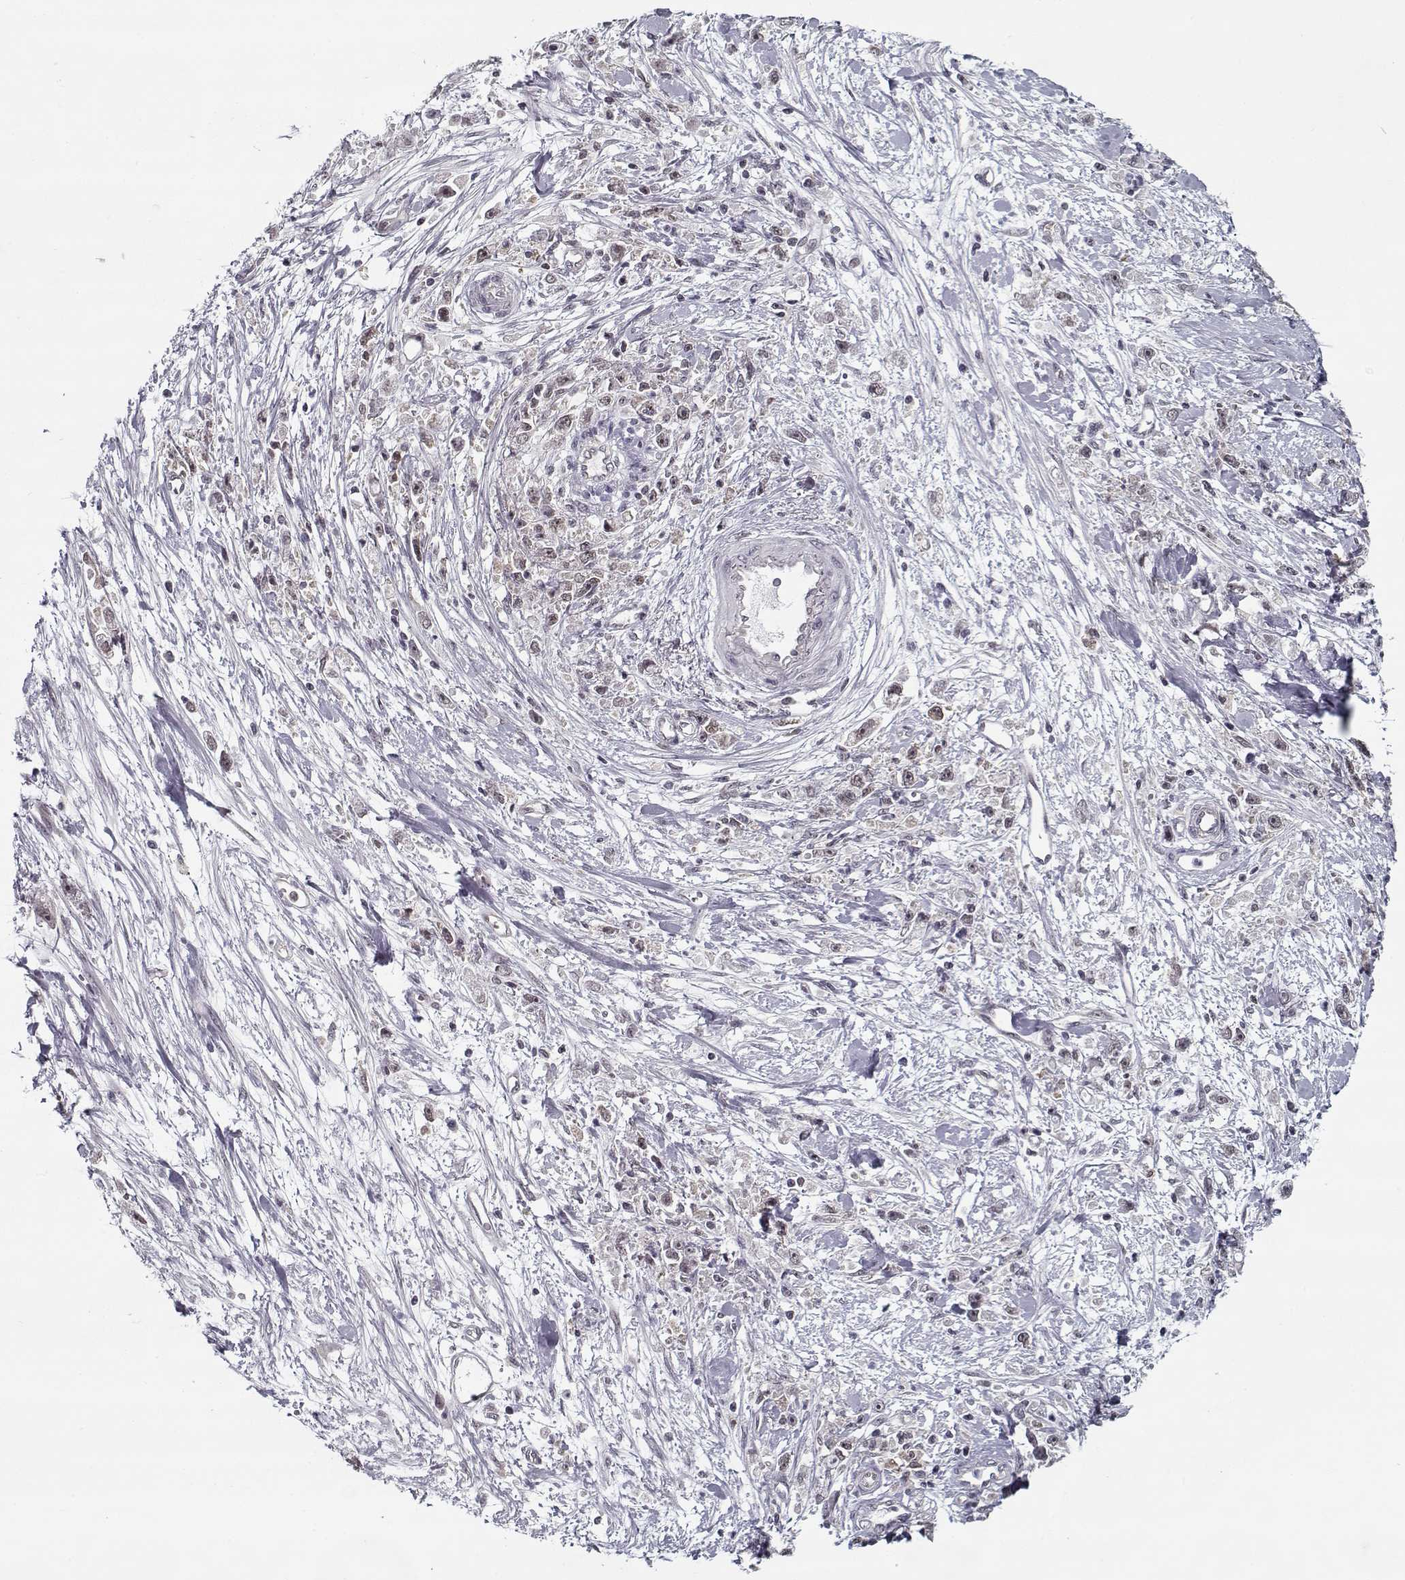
{"staining": {"intensity": "negative", "quantity": "none", "location": "none"}, "tissue": "stomach cancer", "cell_type": "Tumor cells", "image_type": "cancer", "snomed": [{"axis": "morphology", "description": "Adenocarcinoma, NOS"}, {"axis": "topography", "description": "Stomach"}], "caption": "A photomicrograph of human stomach adenocarcinoma is negative for staining in tumor cells.", "gene": "TESPA1", "patient": {"sex": "female", "age": 59}}